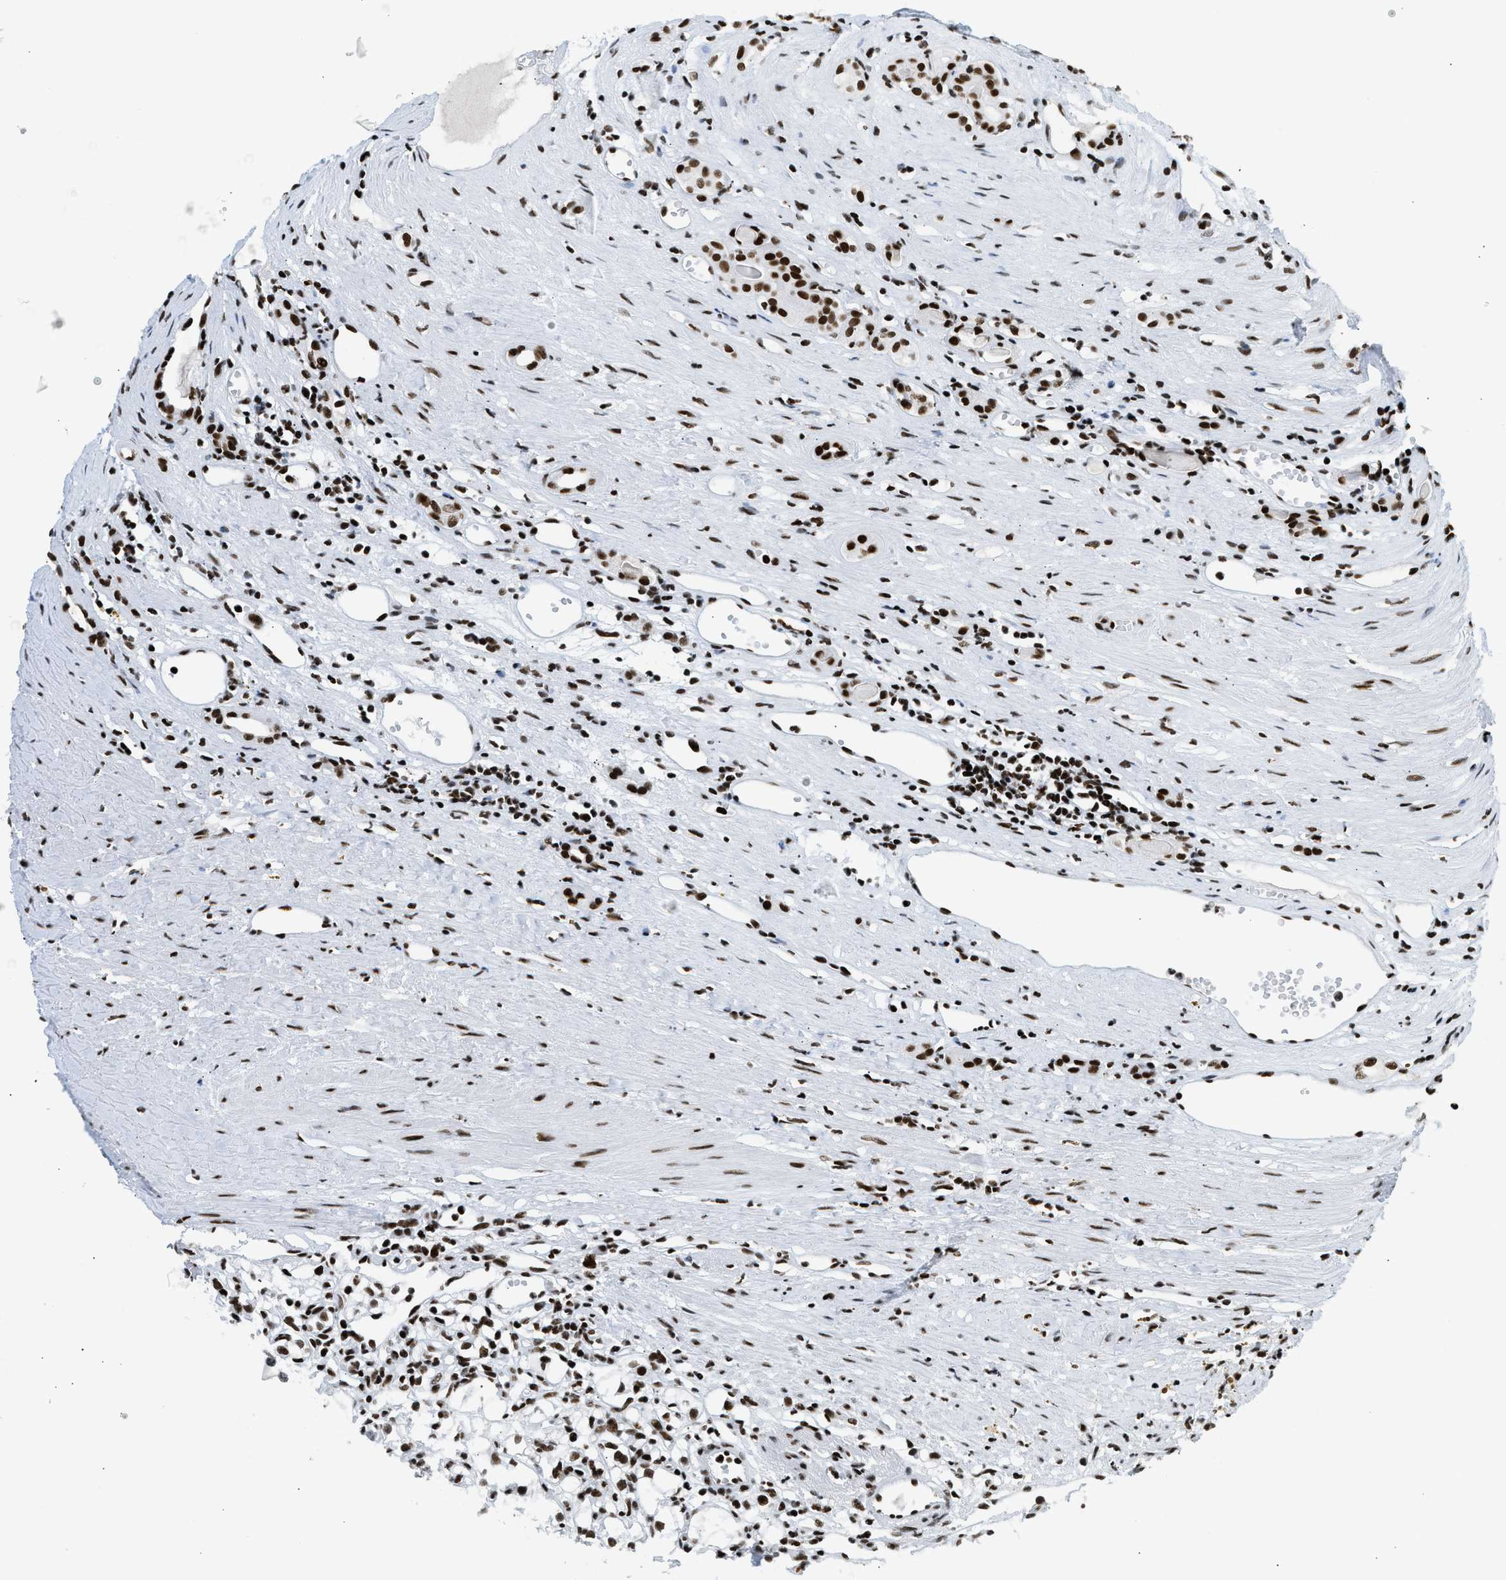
{"staining": {"intensity": "strong", "quantity": ">75%", "location": "nuclear"}, "tissue": "renal cancer", "cell_type": "Tumor cells", "image_type": "cancer", "snomed": [{"axis": "morphology", "description": "Adenocarcinoma, NOS"}, {"axis": "topography", "description": "Kidney"}], "caption": "Strong nuclear protein expression is identified in approximately >75% of tumor cells in renal cancer. The staining is performed using DAB brown chromogen to label protein expression. The nuclei are counter-stained blue using hematoxylin.", "gene": "PIF1", "patient": {"sex": "male", "age": 56}}